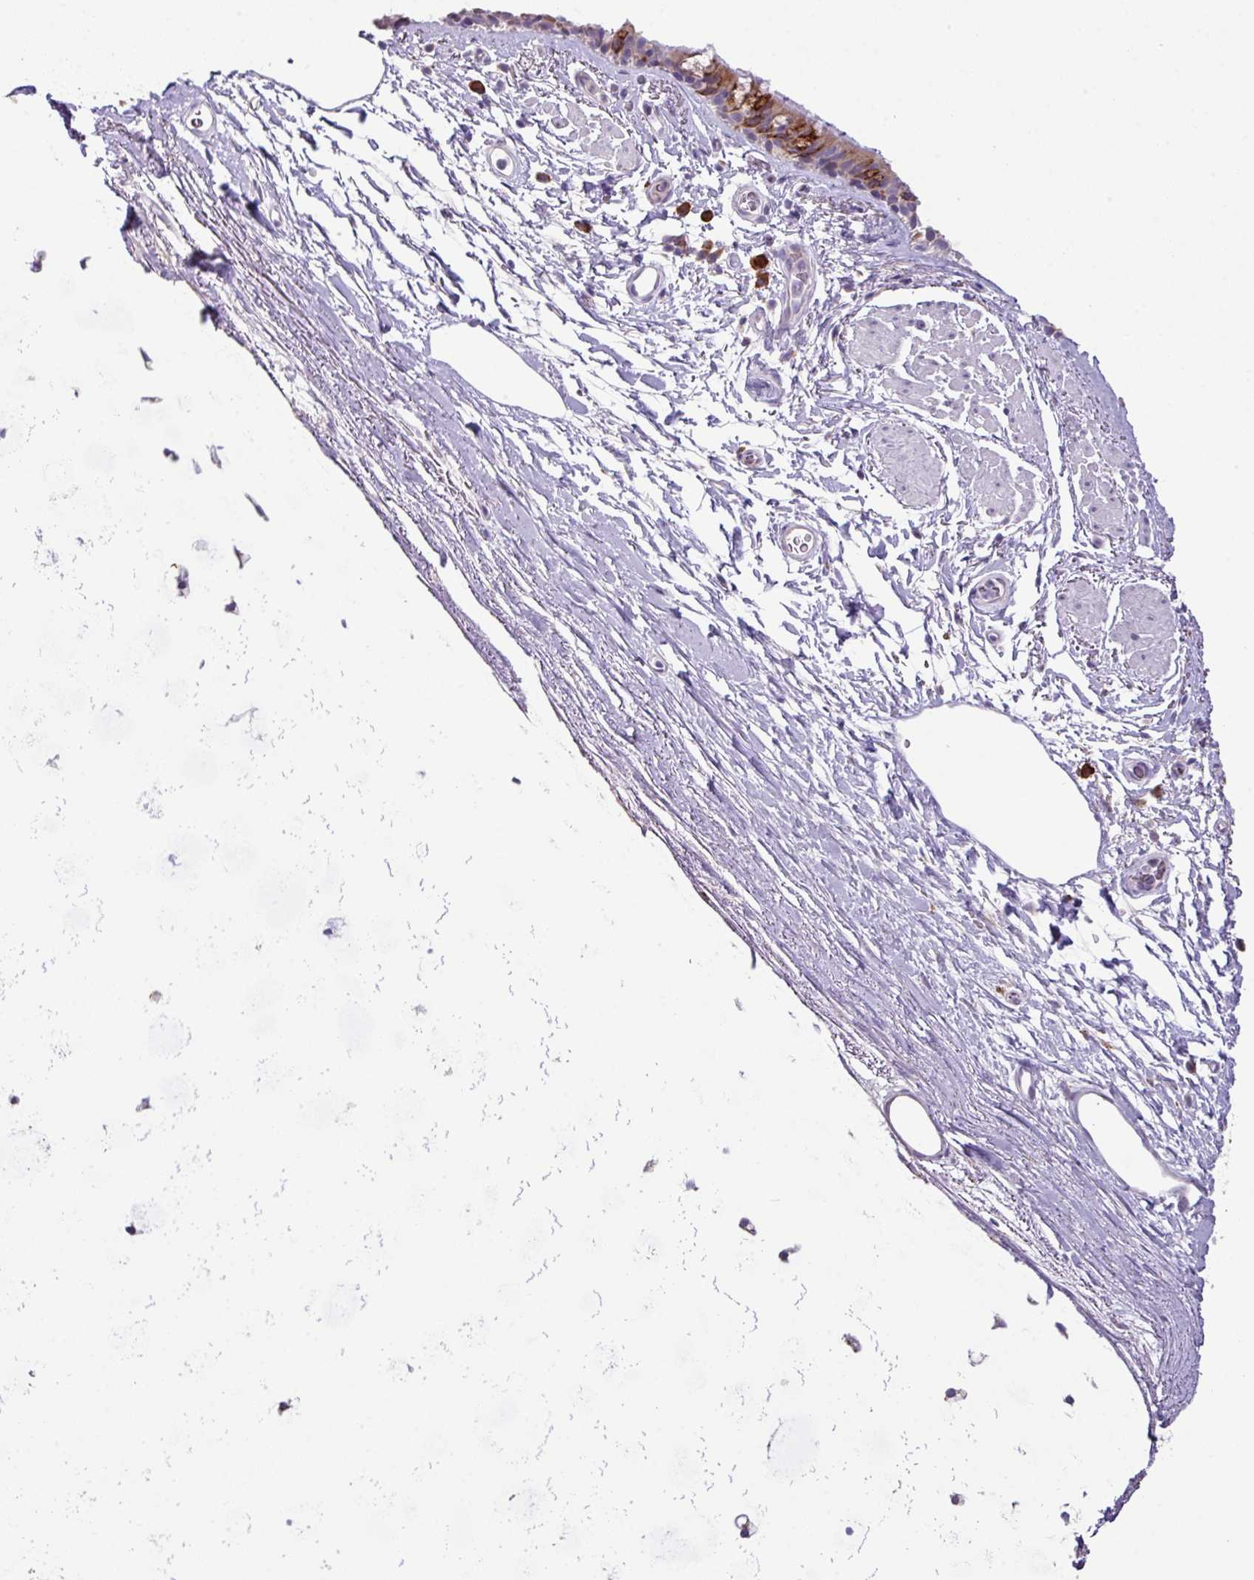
{"staining": {"intensity": "moderate", "quantity": "<25%", "location": "cytoplasmic/membranous"}, "tissue": "bronchus", "cell_type": "Respiratory epithelial cells", "image_type": "normal", "snomed": [{"axis": "morphology", "description": "Normal tissue, NOS"}, {"axis": "topography", "description": "Lymph node"}, {"axis": "topography", "description": "Cartilage tissue"}, {"axis": "topography", "description": "Bronchus"}], "caption": "Protein expression analysis of normal bronchus shows moderate cytoplasmic/membranous expression in approximately <25% of respiratory epithelial cells. Using DAB (brown) and hematoxylin (blue) stains, captured at high magnification using brightfield microscopy.", "gene": "RGS21", "patient": {"sex": "female", "age": 70}}